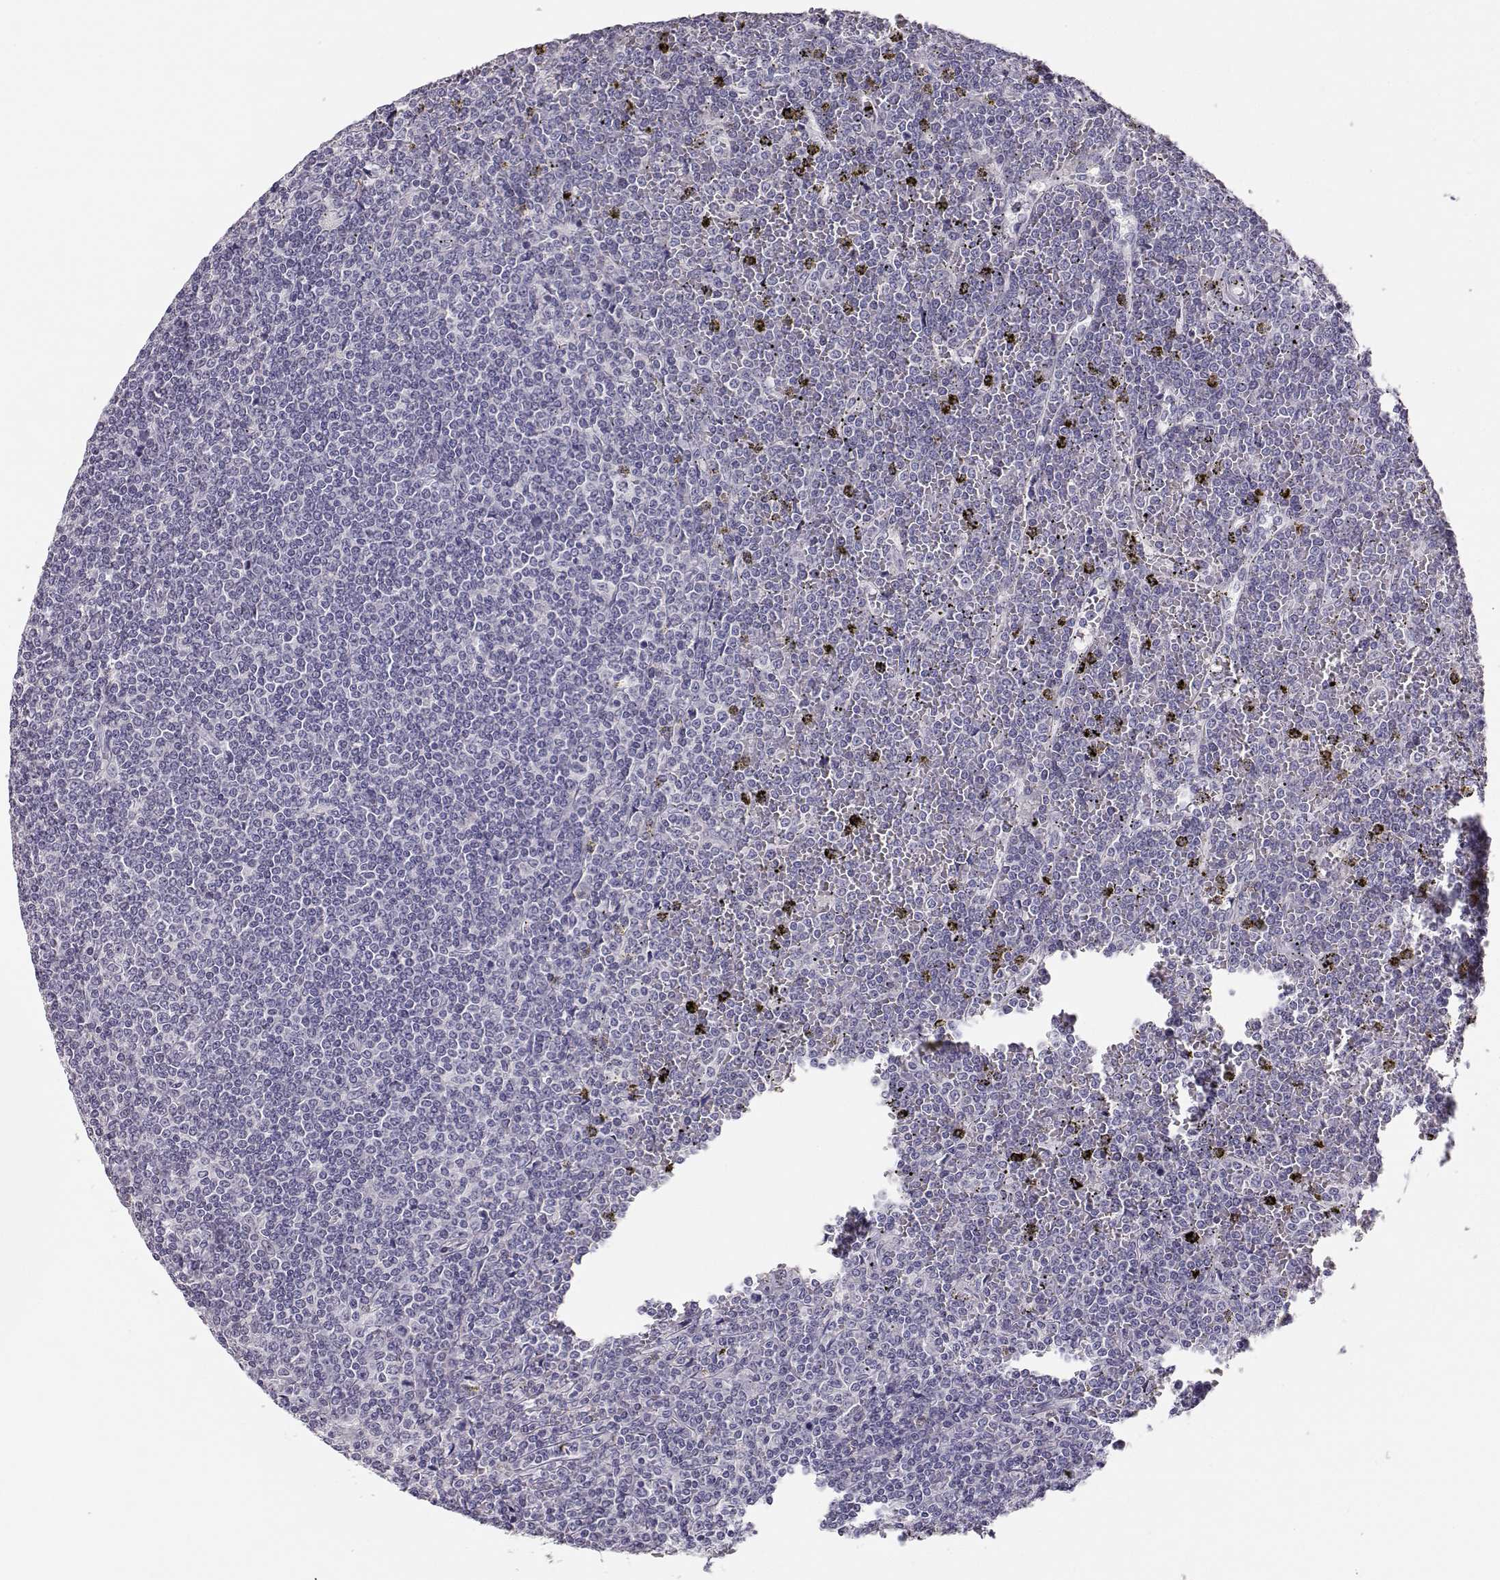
{"staining": {"intensity": "negative", "quantity": "none", "location": "none"}, "tissue": "lymphoma", "cell_type": "Tumor cells", "image_type": "cancer", "snomed": [{"axis": "morphology", "description": "Malignant lymphoma, non-Hodgkin's type, Low grade"}, {"axis": "topography", "description": "Spleen"}], "caption": "IHC of human lymphoma exhibits no staining in tumor cells.", "gene": "MAGEC1", "patient": {"sex": "female", "age": 19}}